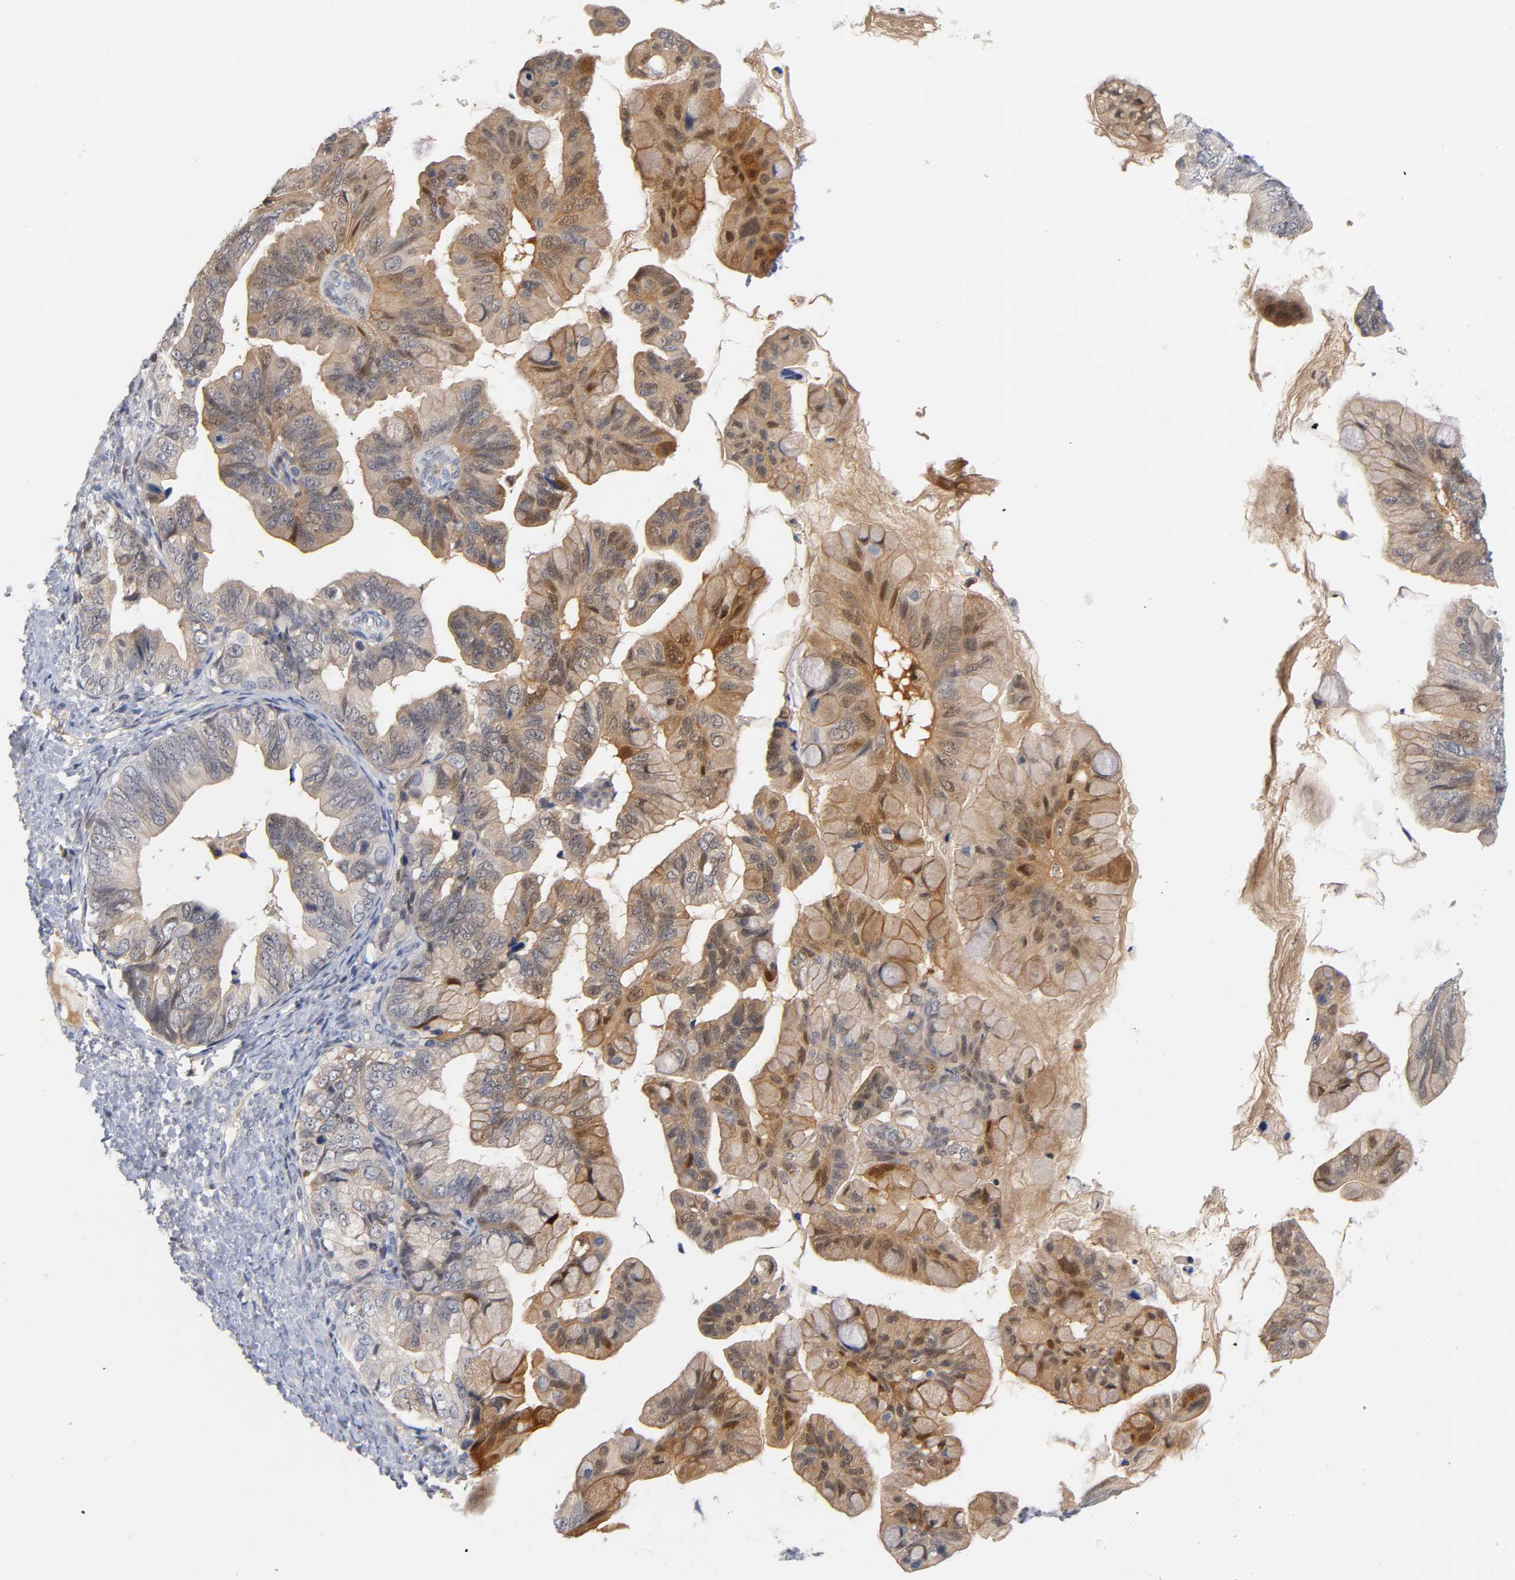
{"staining": {"intensity": "moderate", "quantity": "25%-75%", "location": "cytoplasmic/membranous,nuclear"}, "tissue": "ovarian cancer", "cell_type": "Tumor cells", "image_type": "cancer", "snomed": [{"axis": "morphology", "description": "Cystadenocarcinoma, mucinous, NOS"}, {"axis": "topography", "description": "Ovary"}], "caption": "Tumor cells show medium levels of moderate cytoplasmic/membranous and nuclear staining in approximately 25%-75% of cells in ovarian cancer (mucinous cystadenocarcinoma). The staining is performed using DAB brown chromogen to label protein expression. The nuclei are counter-stained blue using hematoxylin.", "gene": "IL18", "patient": {"sex": "female", "age": 36}}